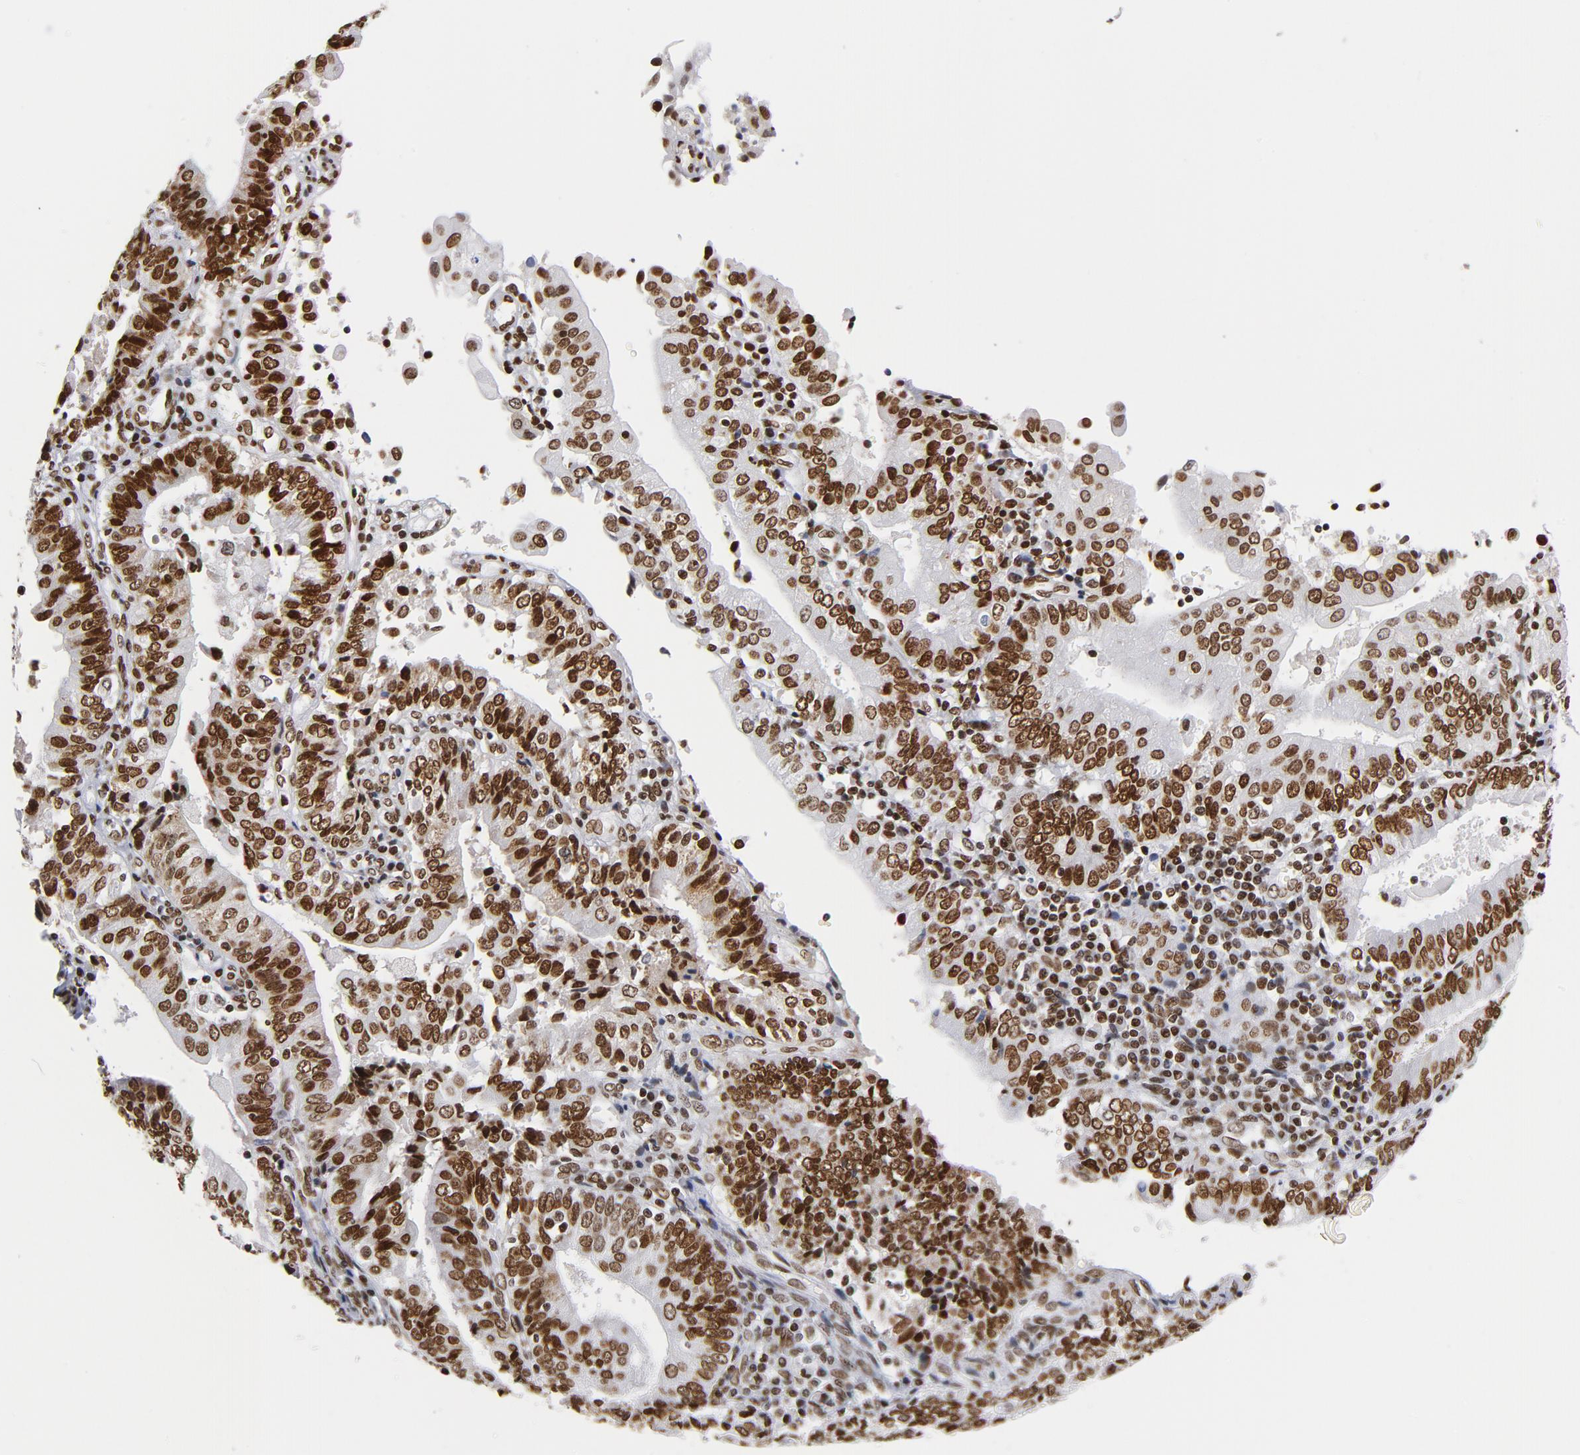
{"staining": {"intensity": "strong", "quantity": ">75%", "location": "cytoplasmic/membranous,nuclear"}, "tissue": "endometrial cancer", "cell_type": "Tumor cells", "image_type": "cancer", "snomed": [{"axis": "morphology", "description": "Adenocarcinoma, NOS"}, {"axis": "topography", "description": "Endometrium"}], "caption": "Strong cytoplasmic/membranous and nuclear expression is seen in about >75% of tumor cells in endometrial adenocarcinoma.", "gene": "TOP2B", "patient": {"sex": "female", "age": 75}}